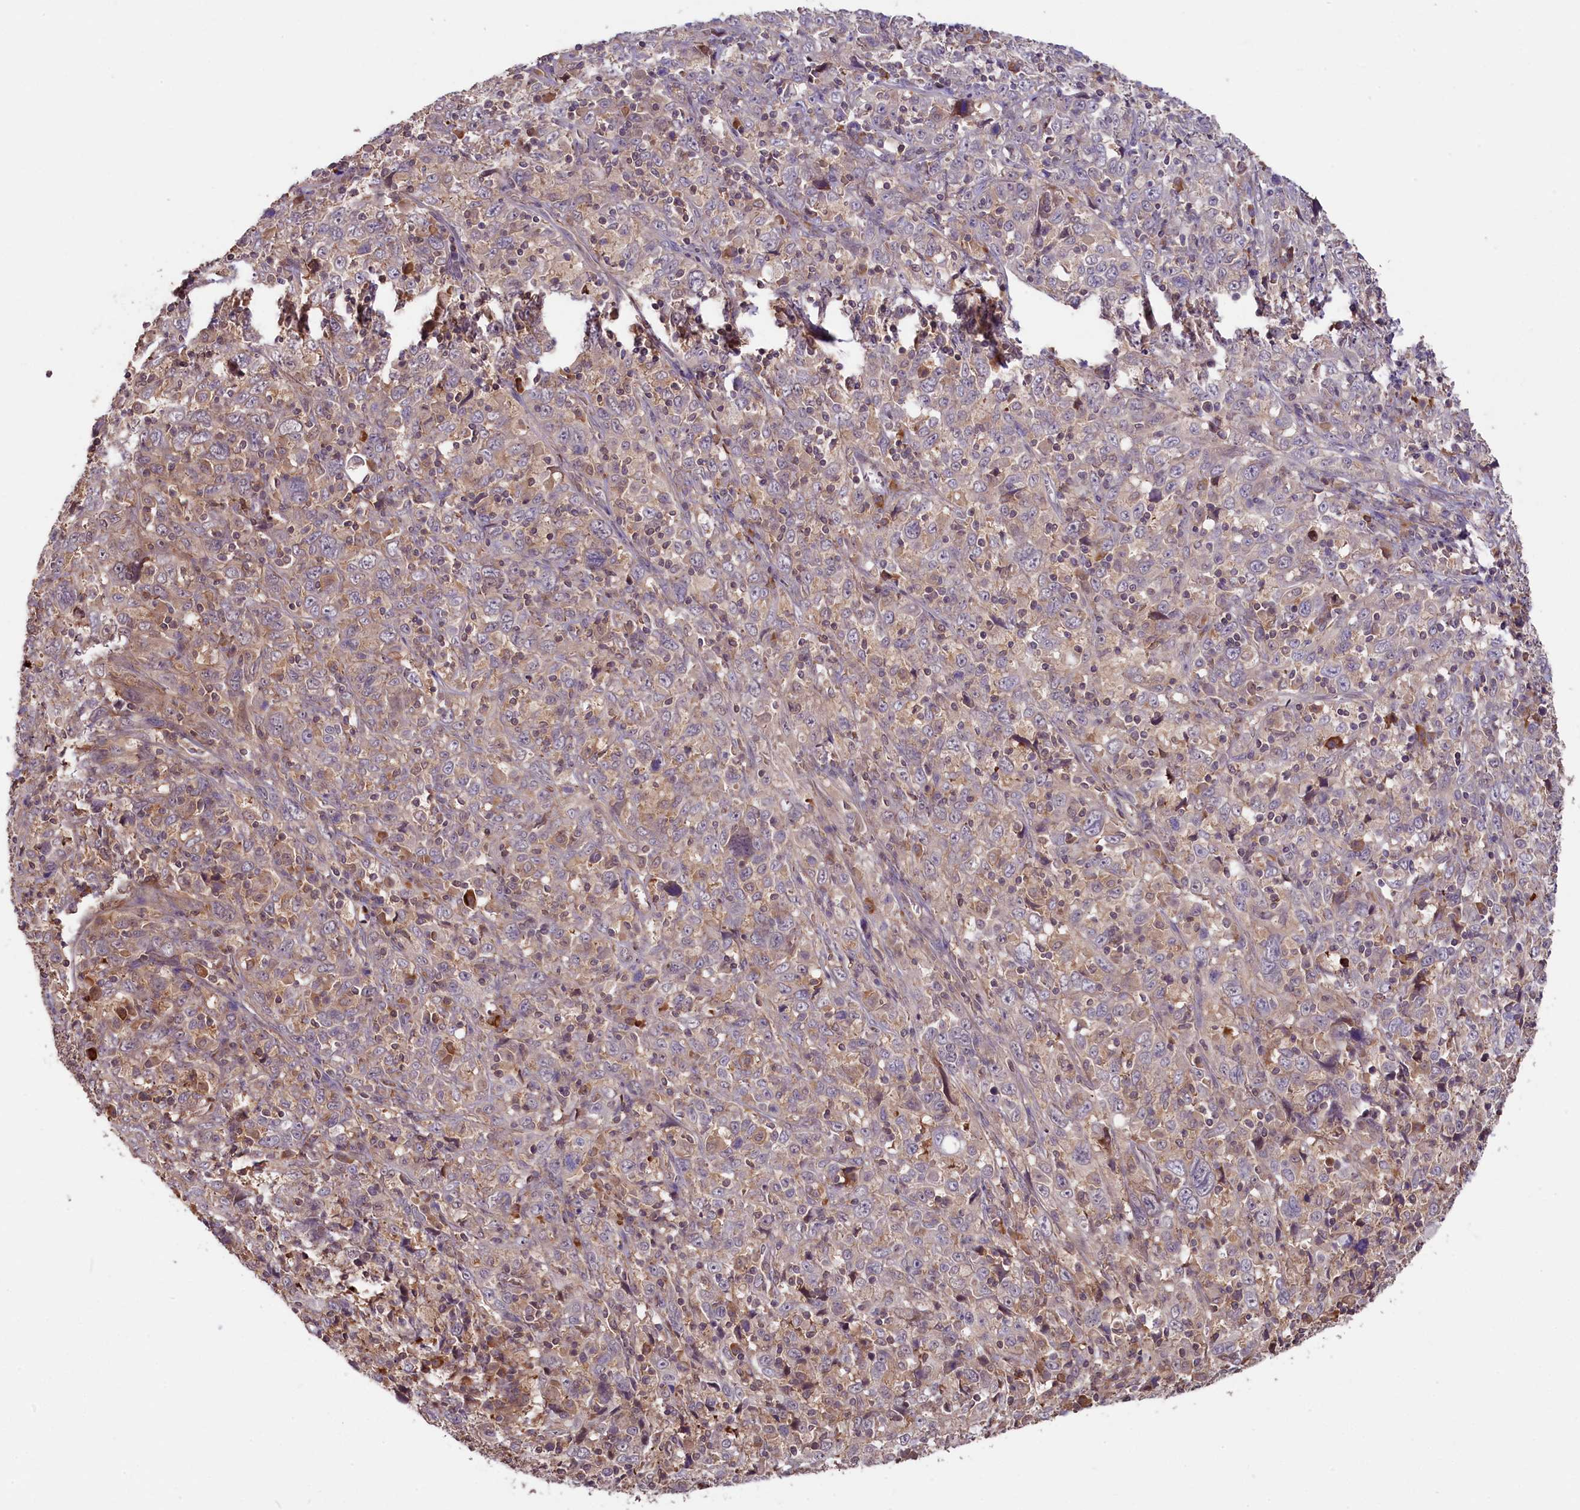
{"staining": {"intensity": "negative", "quantity": "none", "location": "none"}, "tissue": "cervical cancer", "cell_type": "Tumor cells", "image_type": "cancer", "snomed": [{"axis": "morphology", "description": "Squamous cell carcinoma, NOS"}, {"axis": "topography", "description": "Cervix"}], "caption": "Immunohistochemical staining of cervical cancer (squamous cell carcinoma) reveals no significant staining in tumor cells. The staining was performed using DAB to visualize the protein expression in brown, while the nuclei were stained in blue with hematoxylin (Magnification: 20x).", "gene": "RIC8A", "patient": {"sex": "female", "age": 46}}